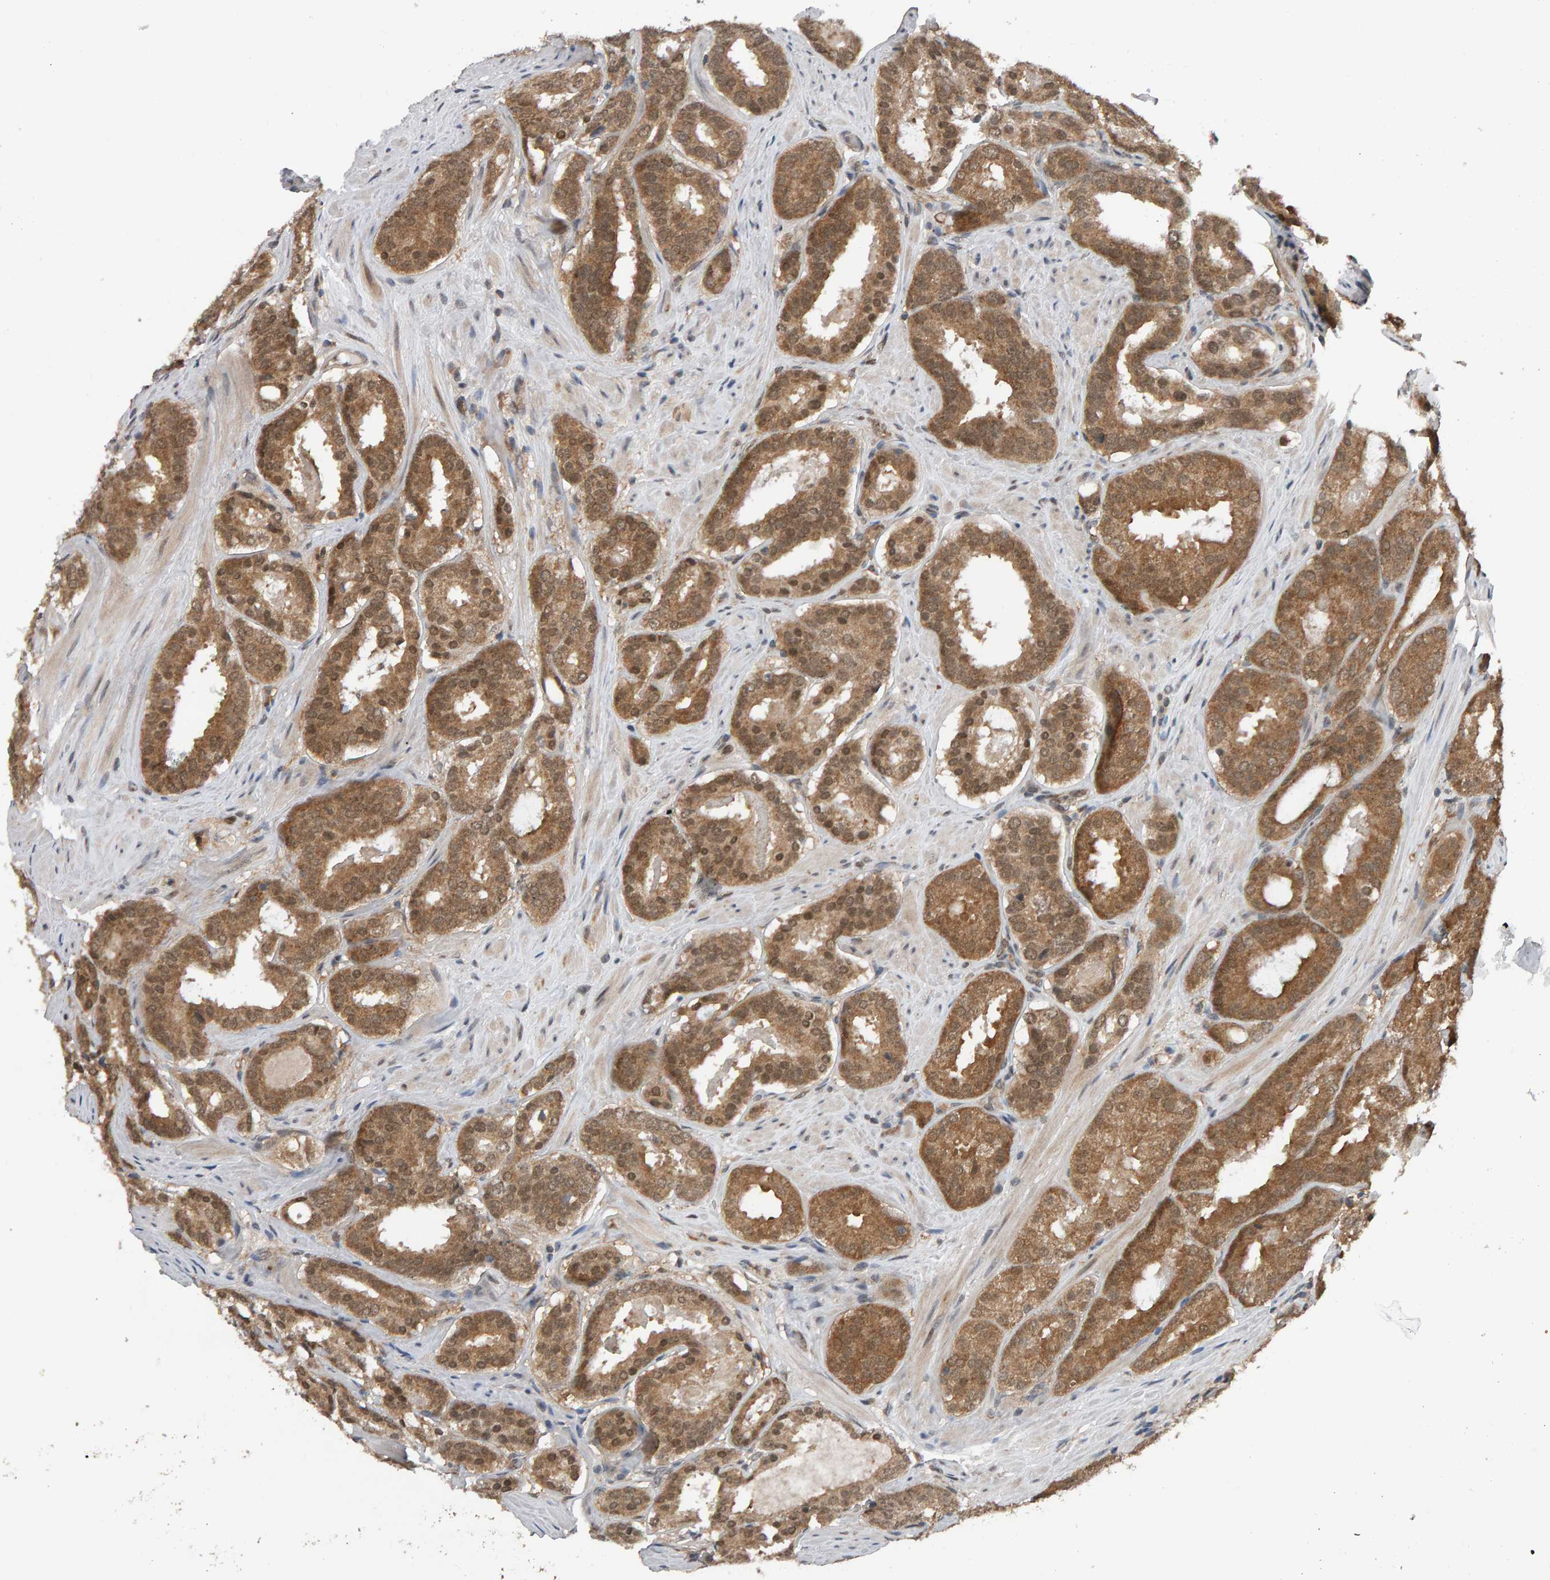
{"staining": {"intensity": "moderate", "quantity": ">75%", "location": "cytoplasmic/membranous,nuclear"}, "tissue": "prostate cancer", "cell_type": "Tumor cells", "image_type": "cancer", "snomed": [{"axis": "morphology", "description": "Adenocarcinoma, Low grade"}, {"axis": "topography", "description": "Prostate"}], "caption": "The immunohistochemical stain highlights moderate cytoplasmic/membranous and nuclear positivity in tumor cells of prostate cancer tissue. The protein is stained brown, and the nuclei are stained in blue (DAB (3,3'-diaminobenzidine) IHC with brightfield microscopy, high magnification).", "gene": "COASY", "patient": {"sex": "male", "age": 69}}